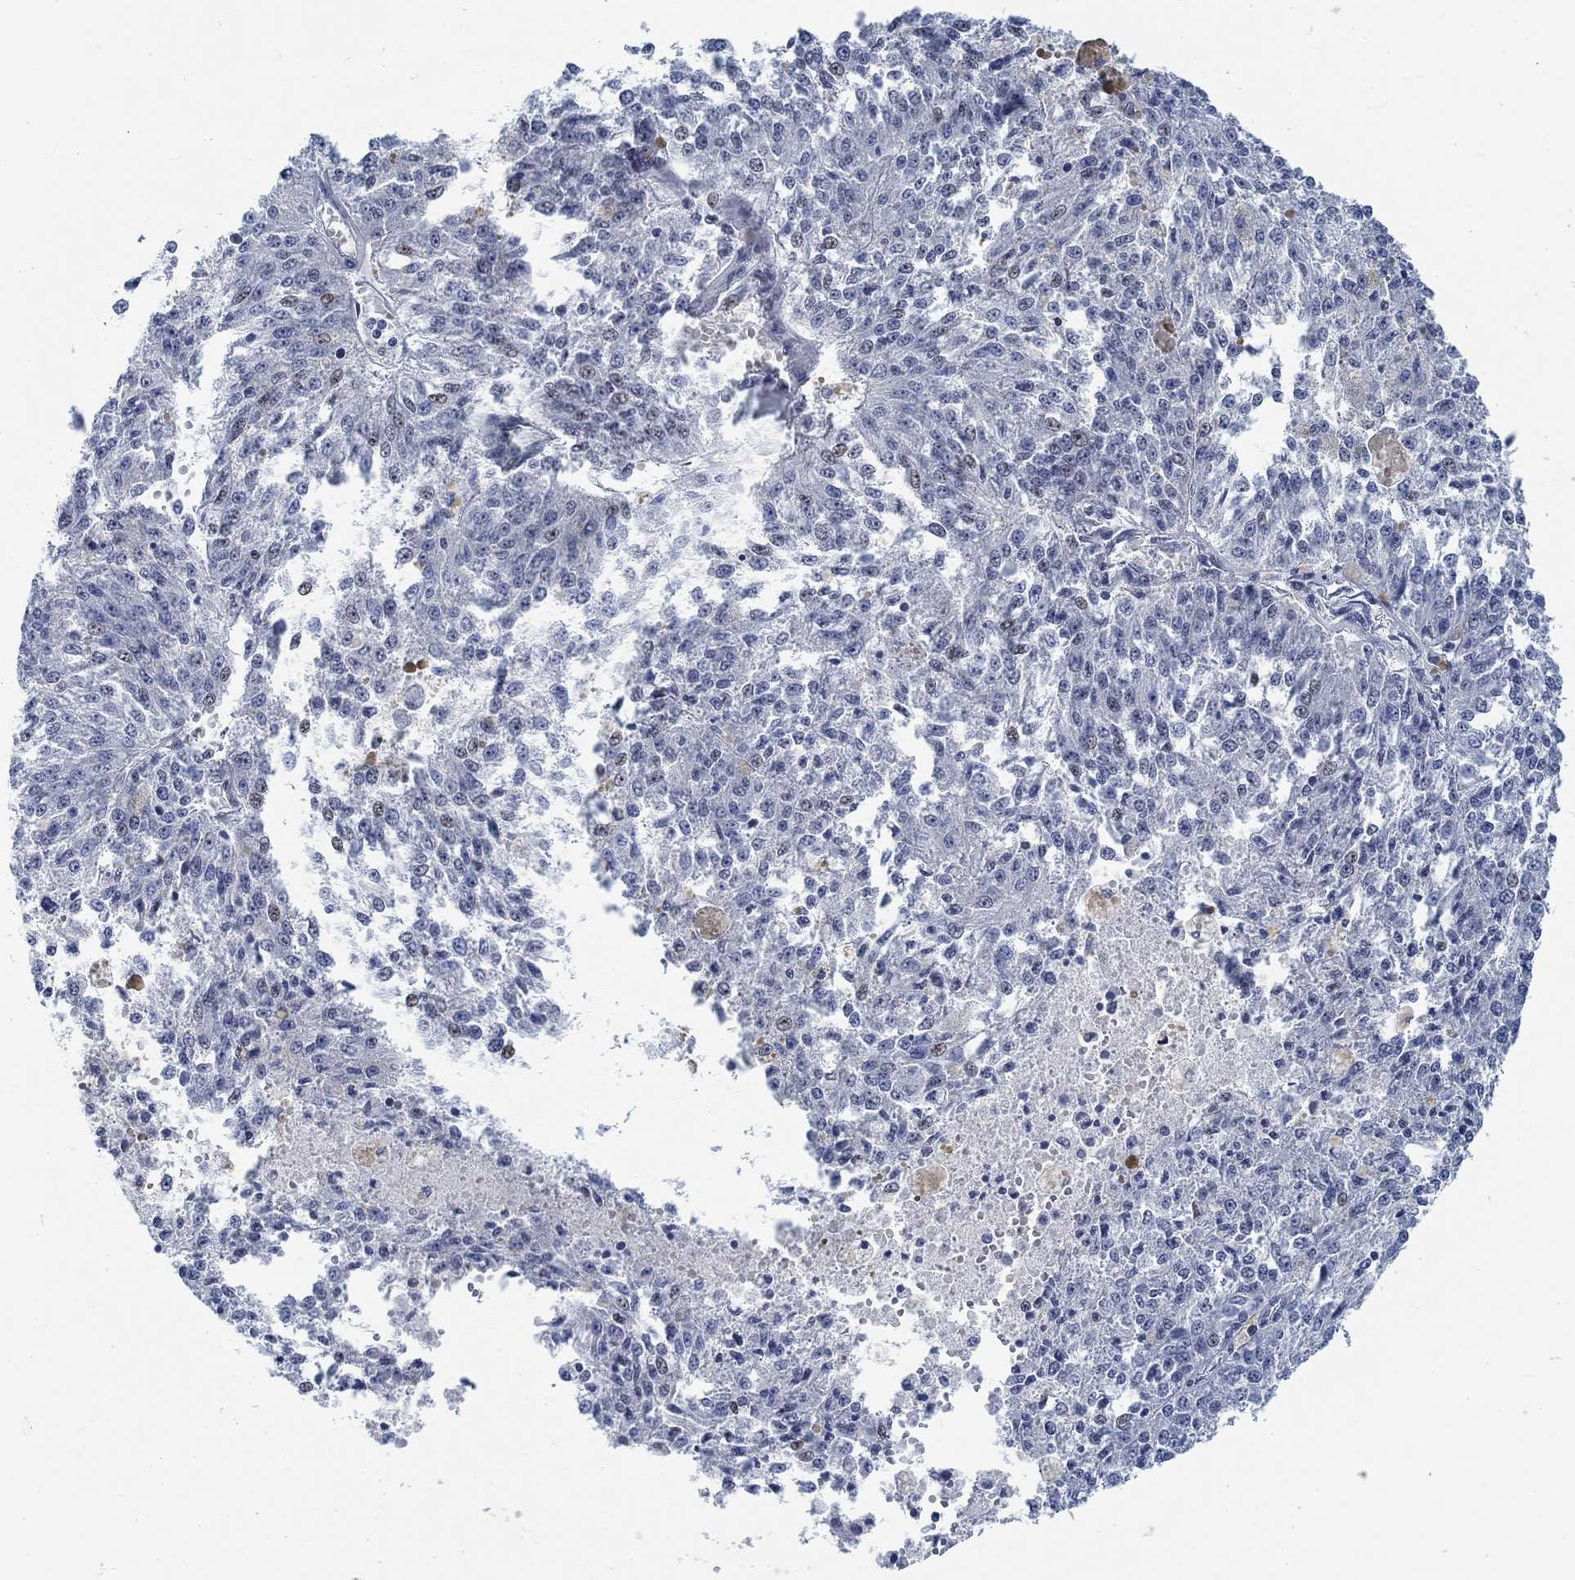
{"staining": {"intensity": "negative", "quantity": "none", "location": "none"}, "tissue": "melanoma", "cell_type": "Tumor cells", "image_type": "cancer", "snomed": [{"axis": "morphology", "description": "Malignant melanoma, Metastatic site"}, {"axis": "topography", "description": "Lymph node"}], "caption": "Tumor cells show no significant protein positivity in melanoma.", "gene": "KCNH8", "patient": {"sex": "female", "age": 64}}